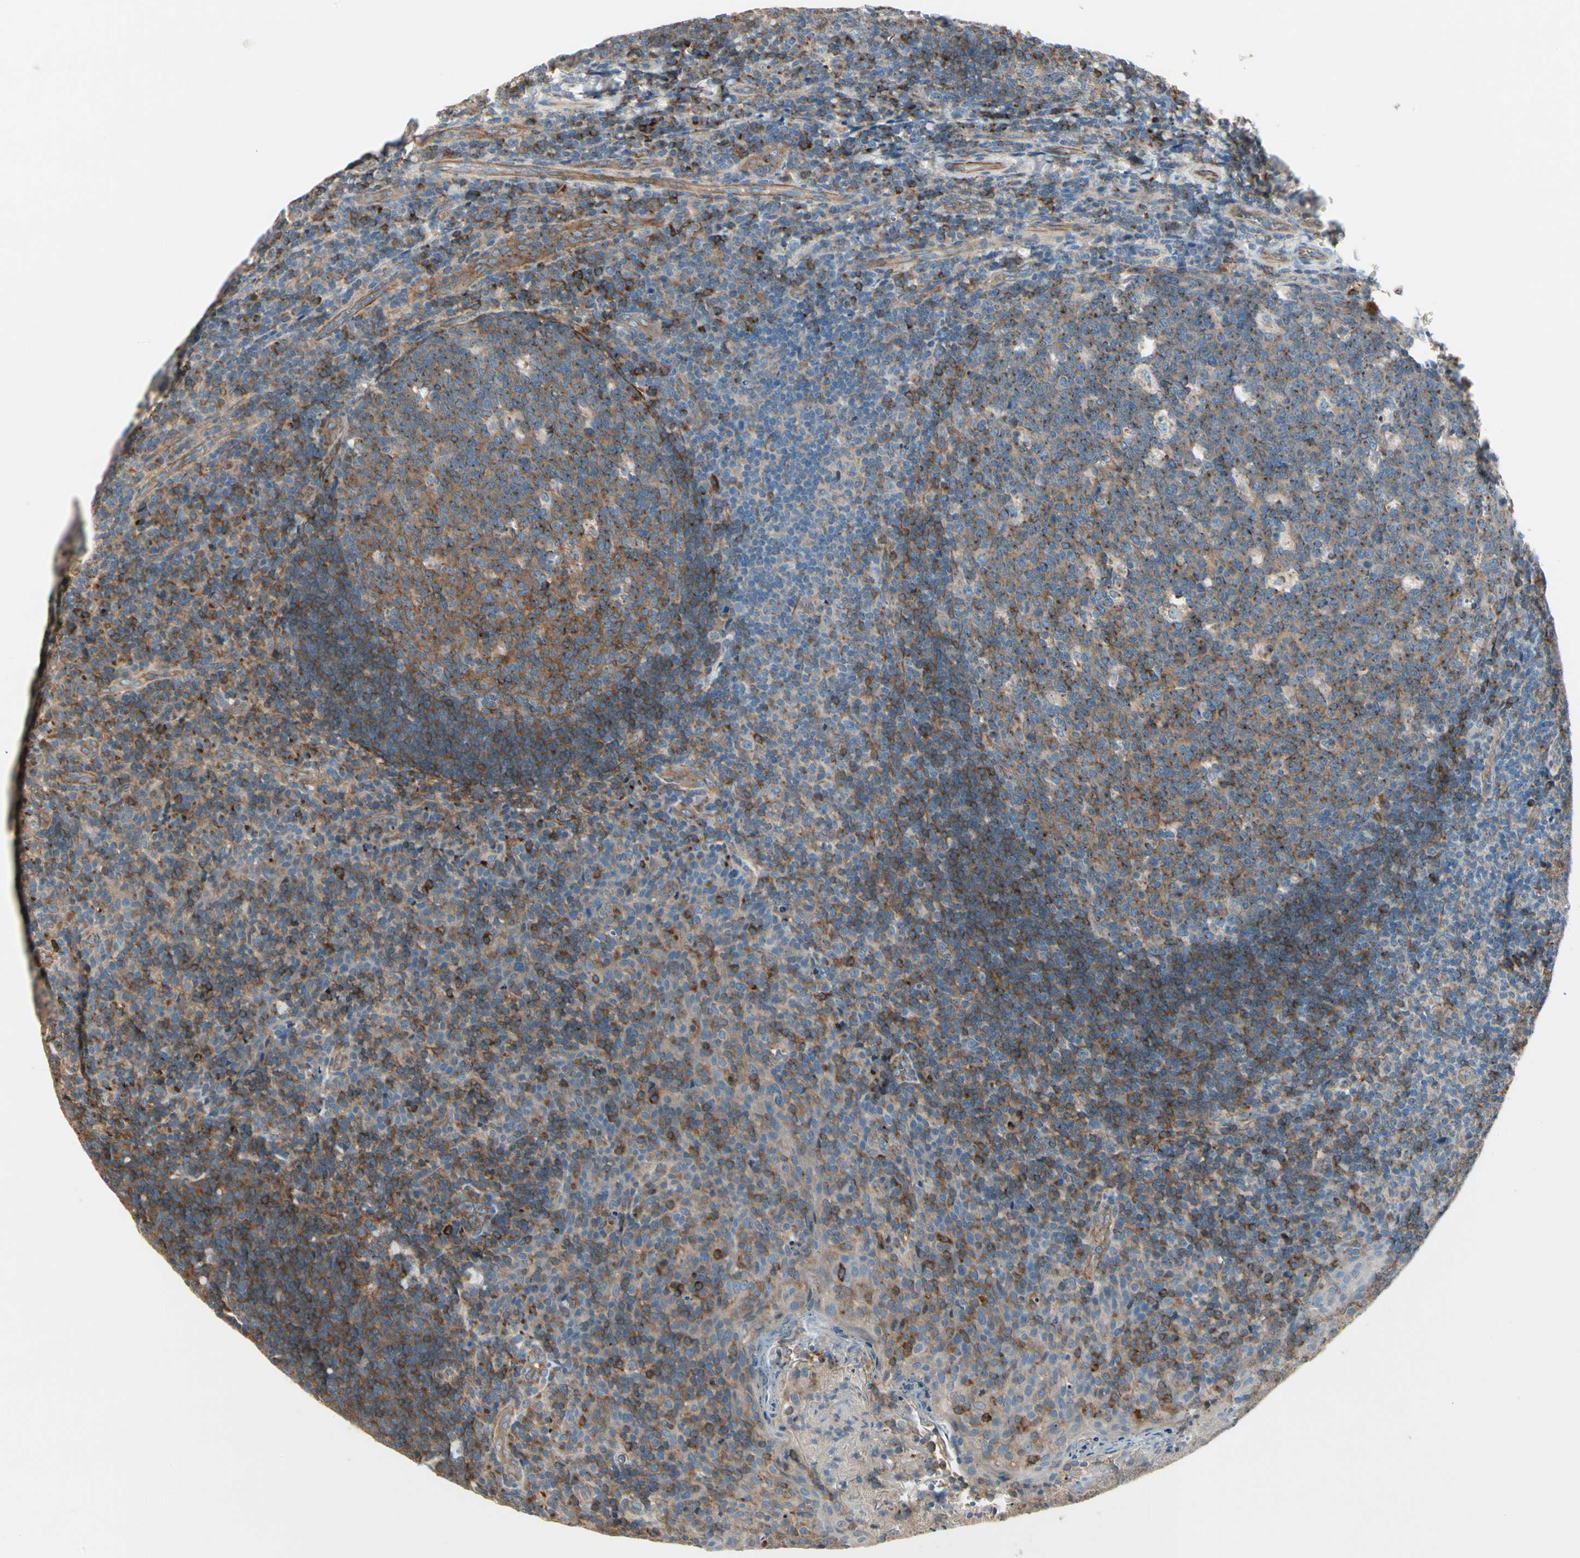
{"staining": {"intensity": "moderate", "quantity": ">75%", "location": "cytoplasmic/membranous"}, "tissue": "tonsil", "cell_type": "Germinal center cells", "image_type": "normal", "snomed": [{"axis": "morphology", "description": "Normal tissue, NOS"}, {"axis": "topography", "description": "Tonsil"}], "caption": "Immunohistochemical staining of normal tonsil reveals >75% levels of moderate cytoplasmic/membranous protein staining in about >75% of germinal center cells.", "gene": "ABCA3", "patient": {"sex": "male", "age": 17}}